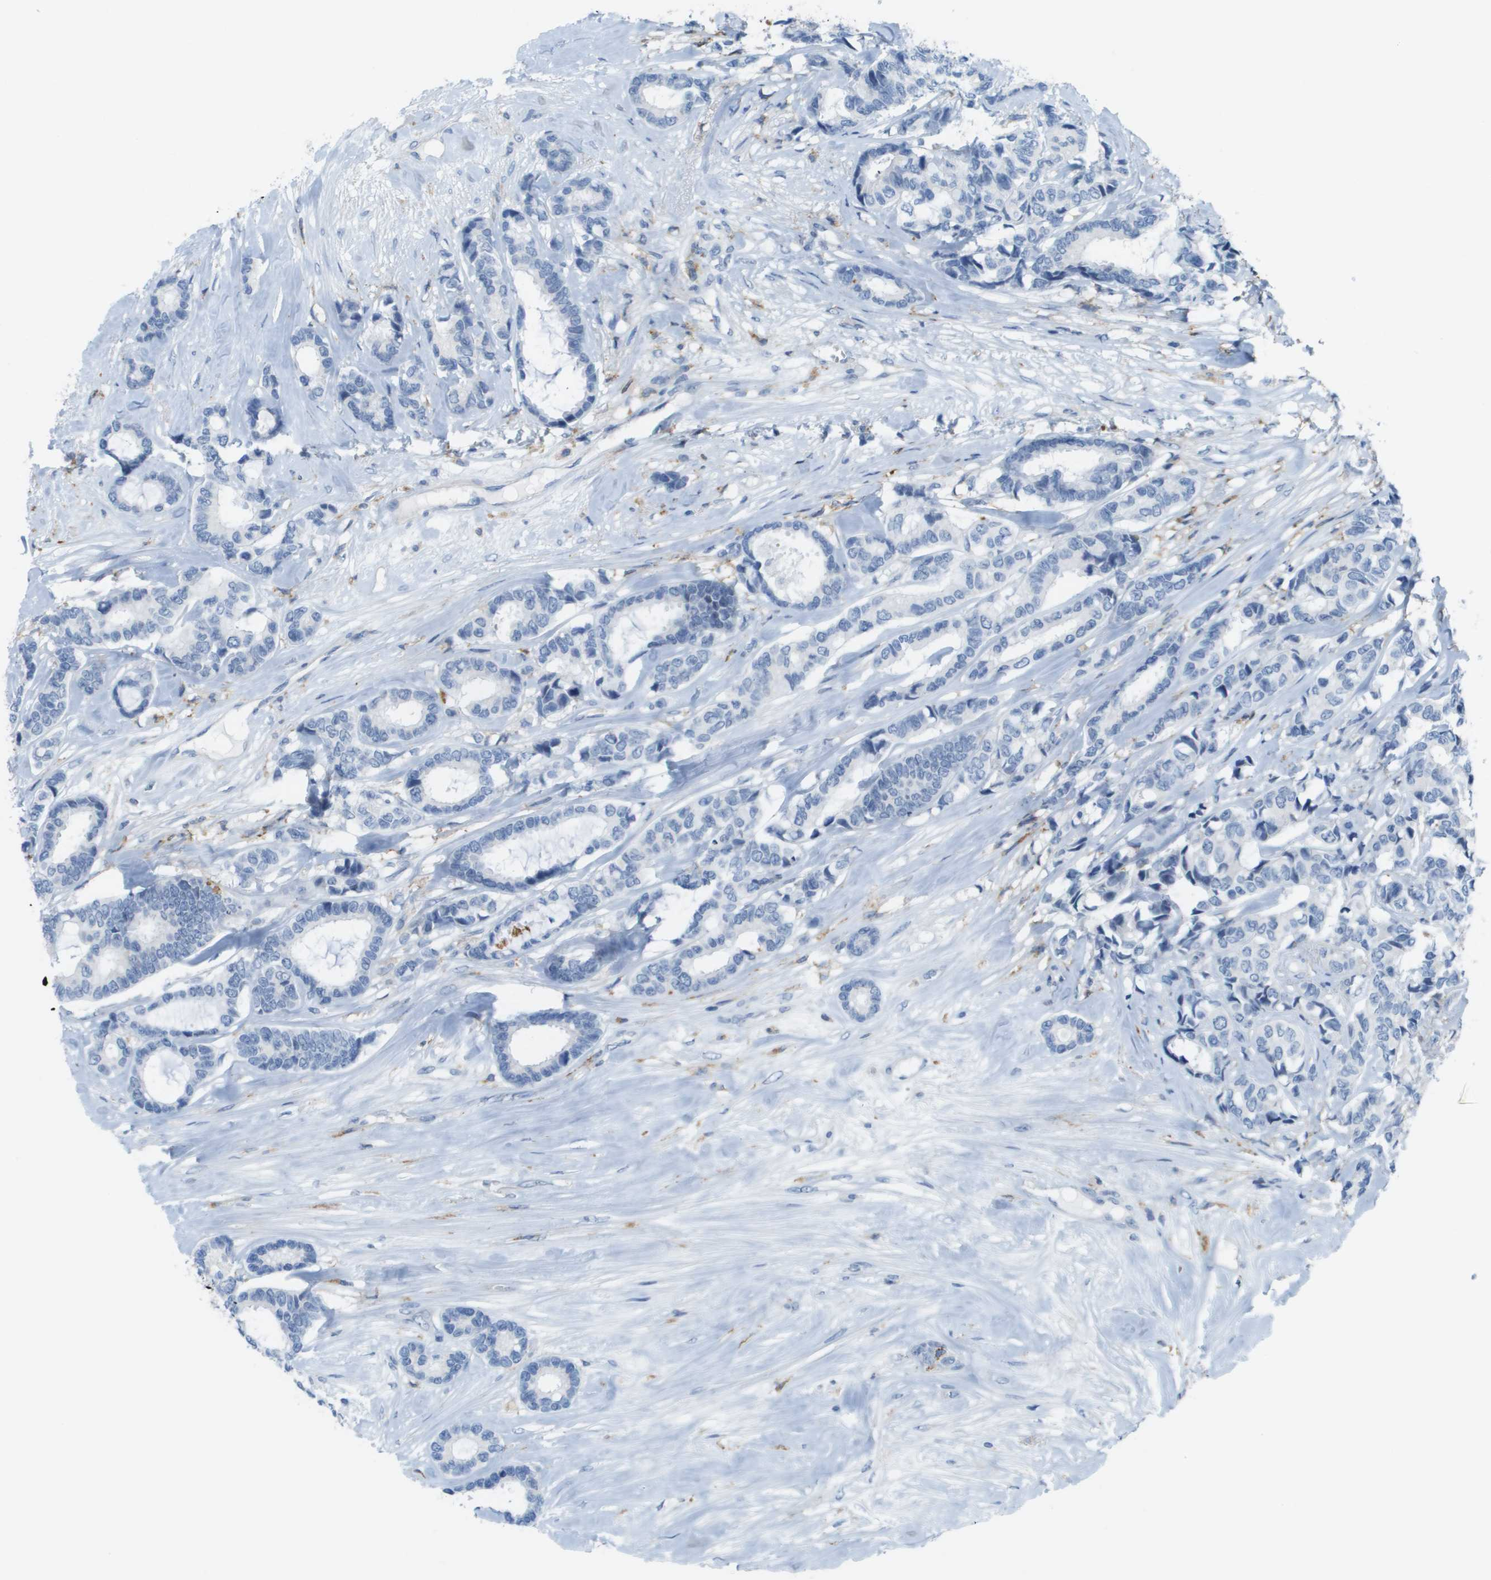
{"staining": {"intensity": "negative", "quantity": "none", "location": "none"}, "tissue": "breast cancer", "cell_type": "Tumor cells", "image_type": "cancer", "snomed": [{"axis": "morphology", "description": "Duct carcinoma"}, {"axis": "topography", "description": "Breast"}], "caption": "Tumor cells show no significant protein positivity in intraductal carcinoma (breast).", "gene": "ZBTB43", "patient": {"sex": "female", "age": 87}}